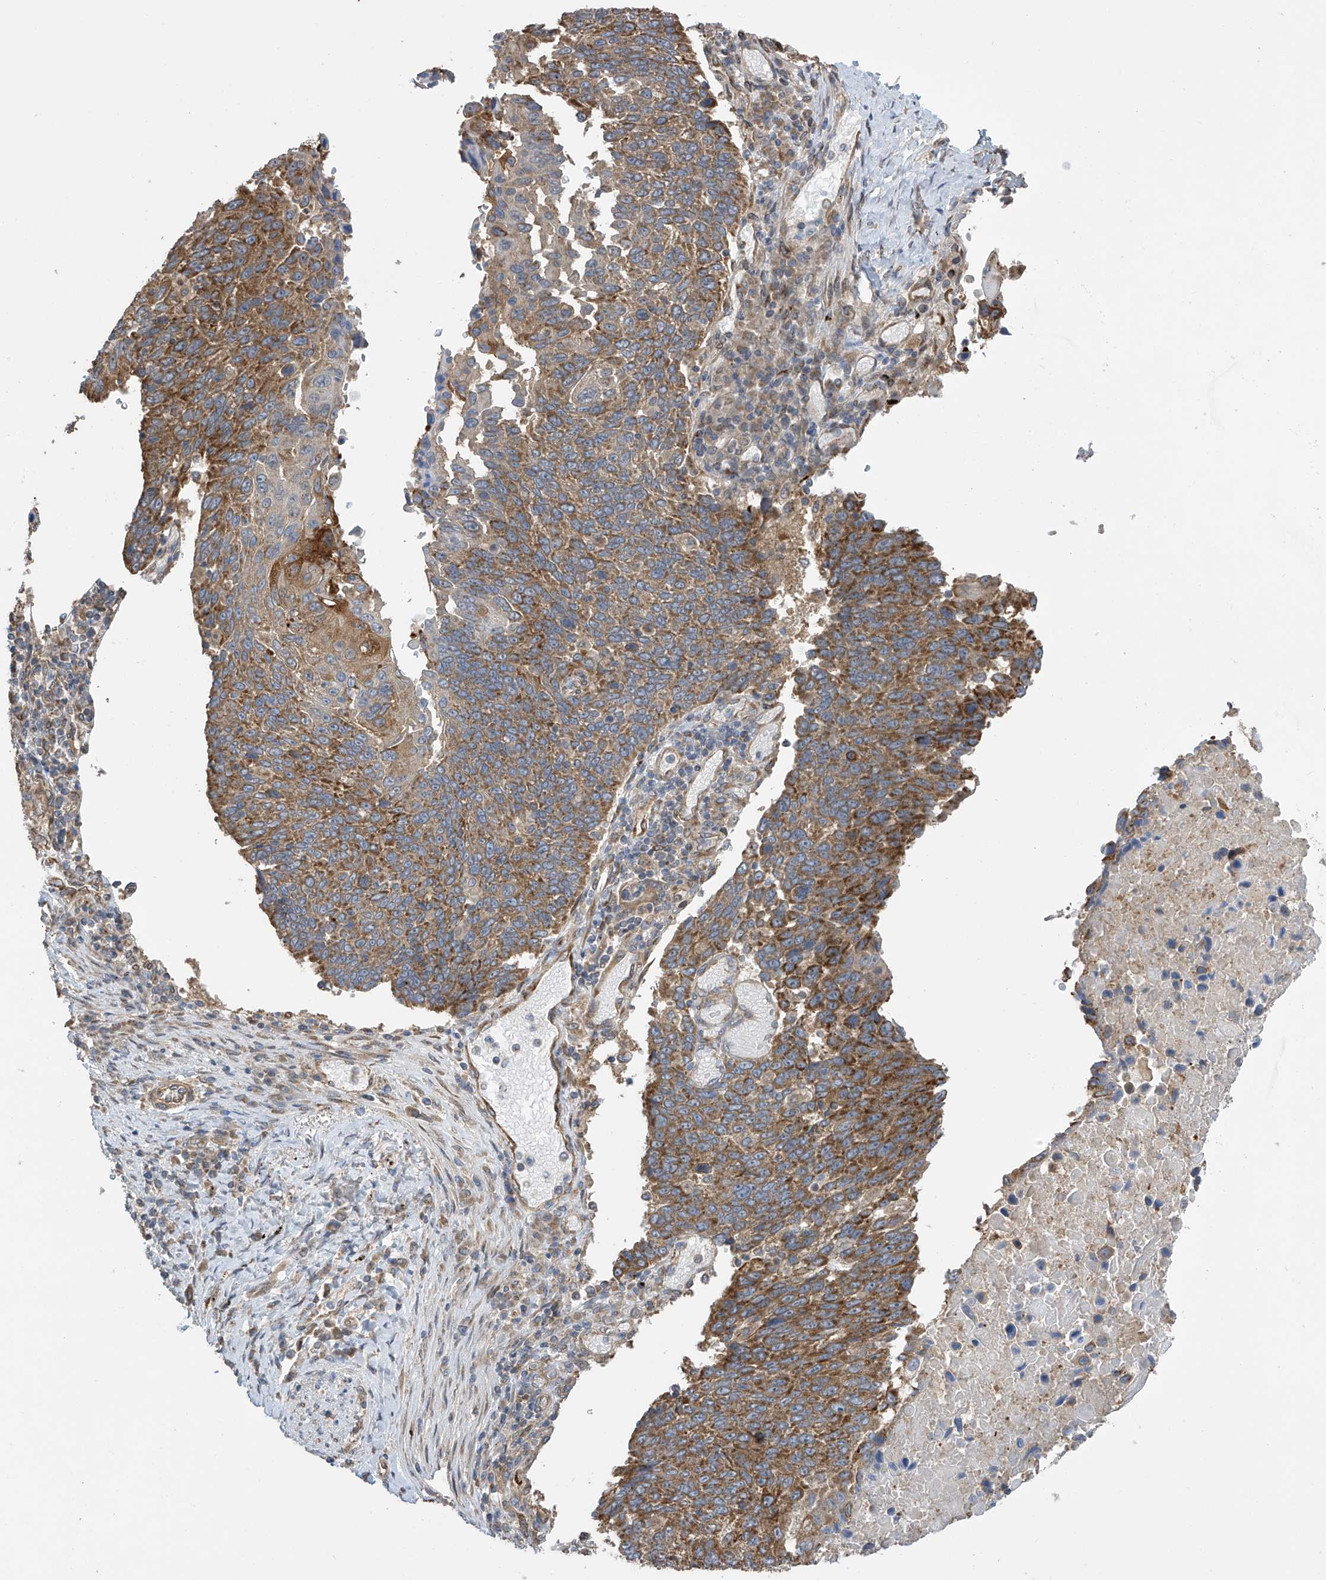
{"staining": {"intensity": "moderate", "quantity": ">75%", "location": "cytoplasmic/membranous"}, "tissue": "lung cancer", "cell_type": "Tumor cells", "image_type": "cancer", "snomed": [{"axis": "morphology", "description": "Squamous cell carcinoma, NOS"}, {"axis": "topography", "description": "Lung"}], "caption": "Tumor cells demonstrate moderate cytoplasmic/membranous staining in about >75% of cells in lung squamous cell carcinoma. (Stains: DAB in brown, nuclei in blue, Microscopy: brightfield microscopy at high magnification).", "gene": "PNPT1", "patient": {"sex": "male", "age": 66}}